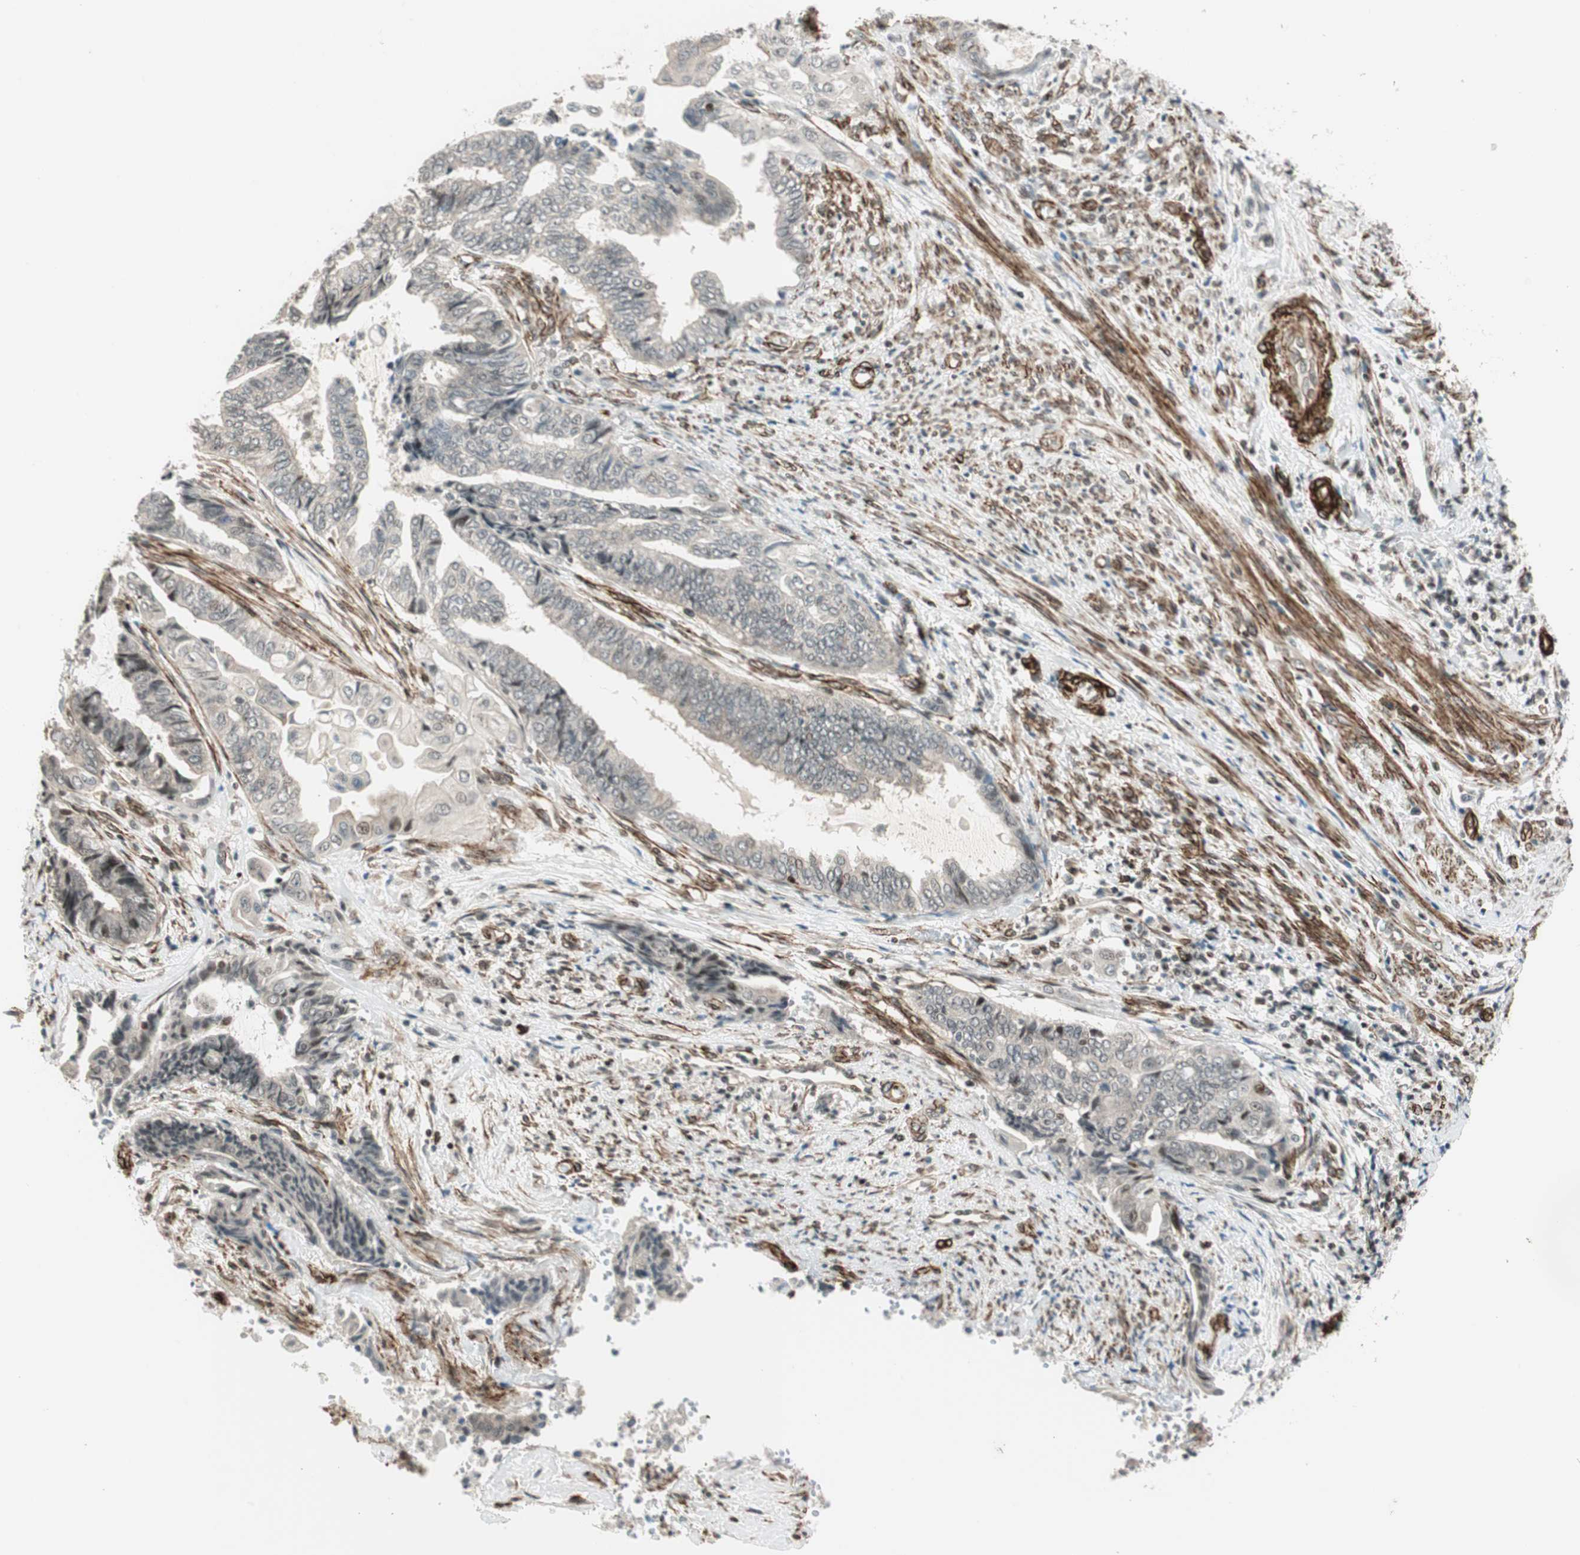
{"staining": {"intensity": "negative", "quantity": "none", "location": "none"}, "tissue": "endometrial cancer", "cell_type": "Tumor cells", "image_type": "cancer", "snomed": [{"axis": "morphology", "description": "Adenocarcinoma, NOS"}, {"axis": "topography", "description": "Uterus"}, {"axis": "topography", "description": "Endometrium"}], "caption": "IHC of endometrial adenocarcinoma demonstrates no positivity in tumor cells.", "gene": "CDK19", "patient": {"sex": "female", "age": 70}}